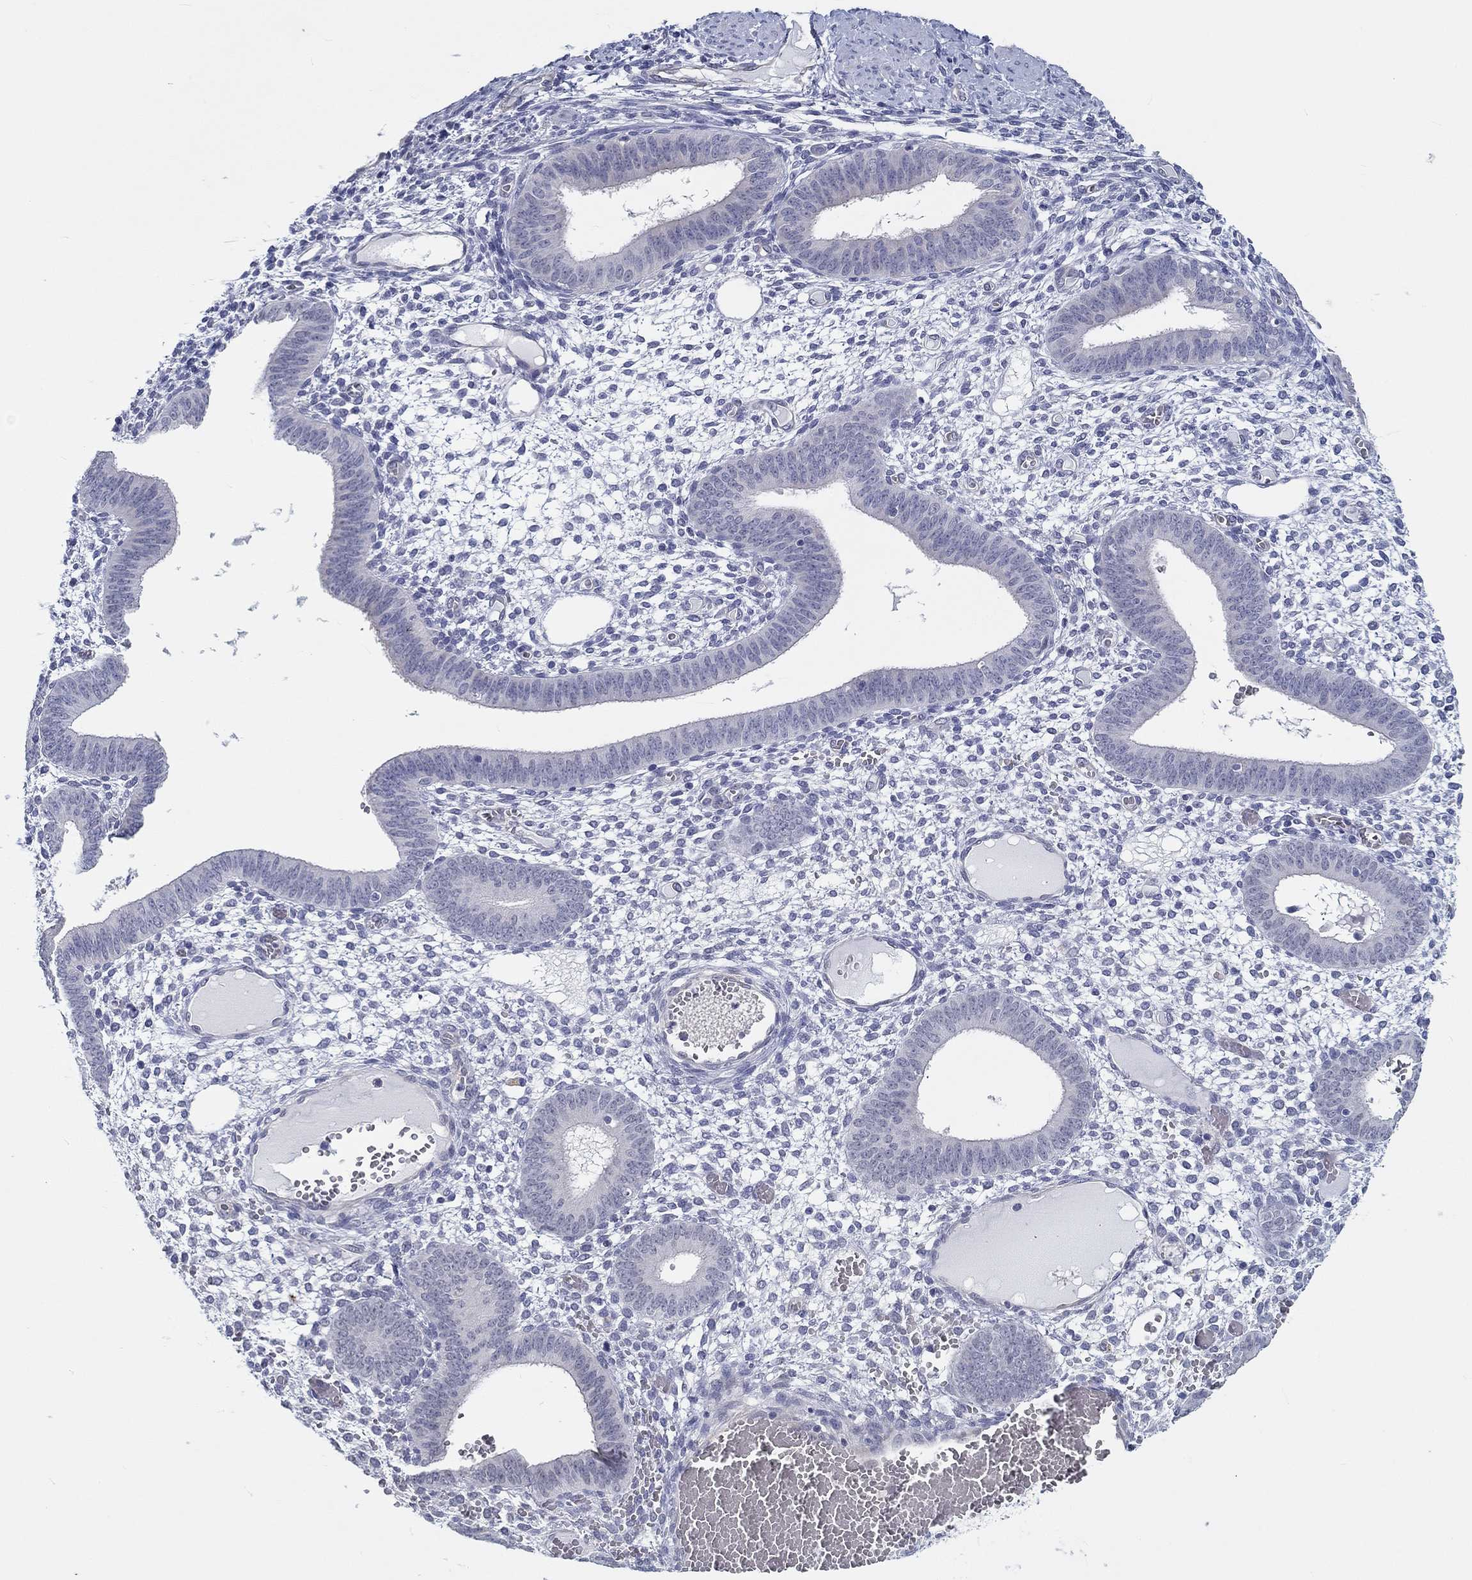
{"staining": {"intensity": "negative", "quantity": "none", "location": "none"}, "tissue": "endometrium", "cell_type": "Cells in endometrial stroma", "image_type": "normal", "snomed": [{"axis": "morphology", "description": "Normal tissue, NOS"}, {"axis": "topography", "description": "Endometrium"}], "caption": "High magnification brightfield microscopy of normal endometrium stained with DAB (brown) and counterstained with hematoxylin (blue): cells in endometrial stroma show no significant staining. The staining was performed using DAB (3,3'-diaminobenzidine) to visualize the protein expression in brown, while the nuclei were stained in blue with hematoxylin (Magnification: 20x).", "gene": "CRYGD", "patient": {"sex": "female", "age": 42}}